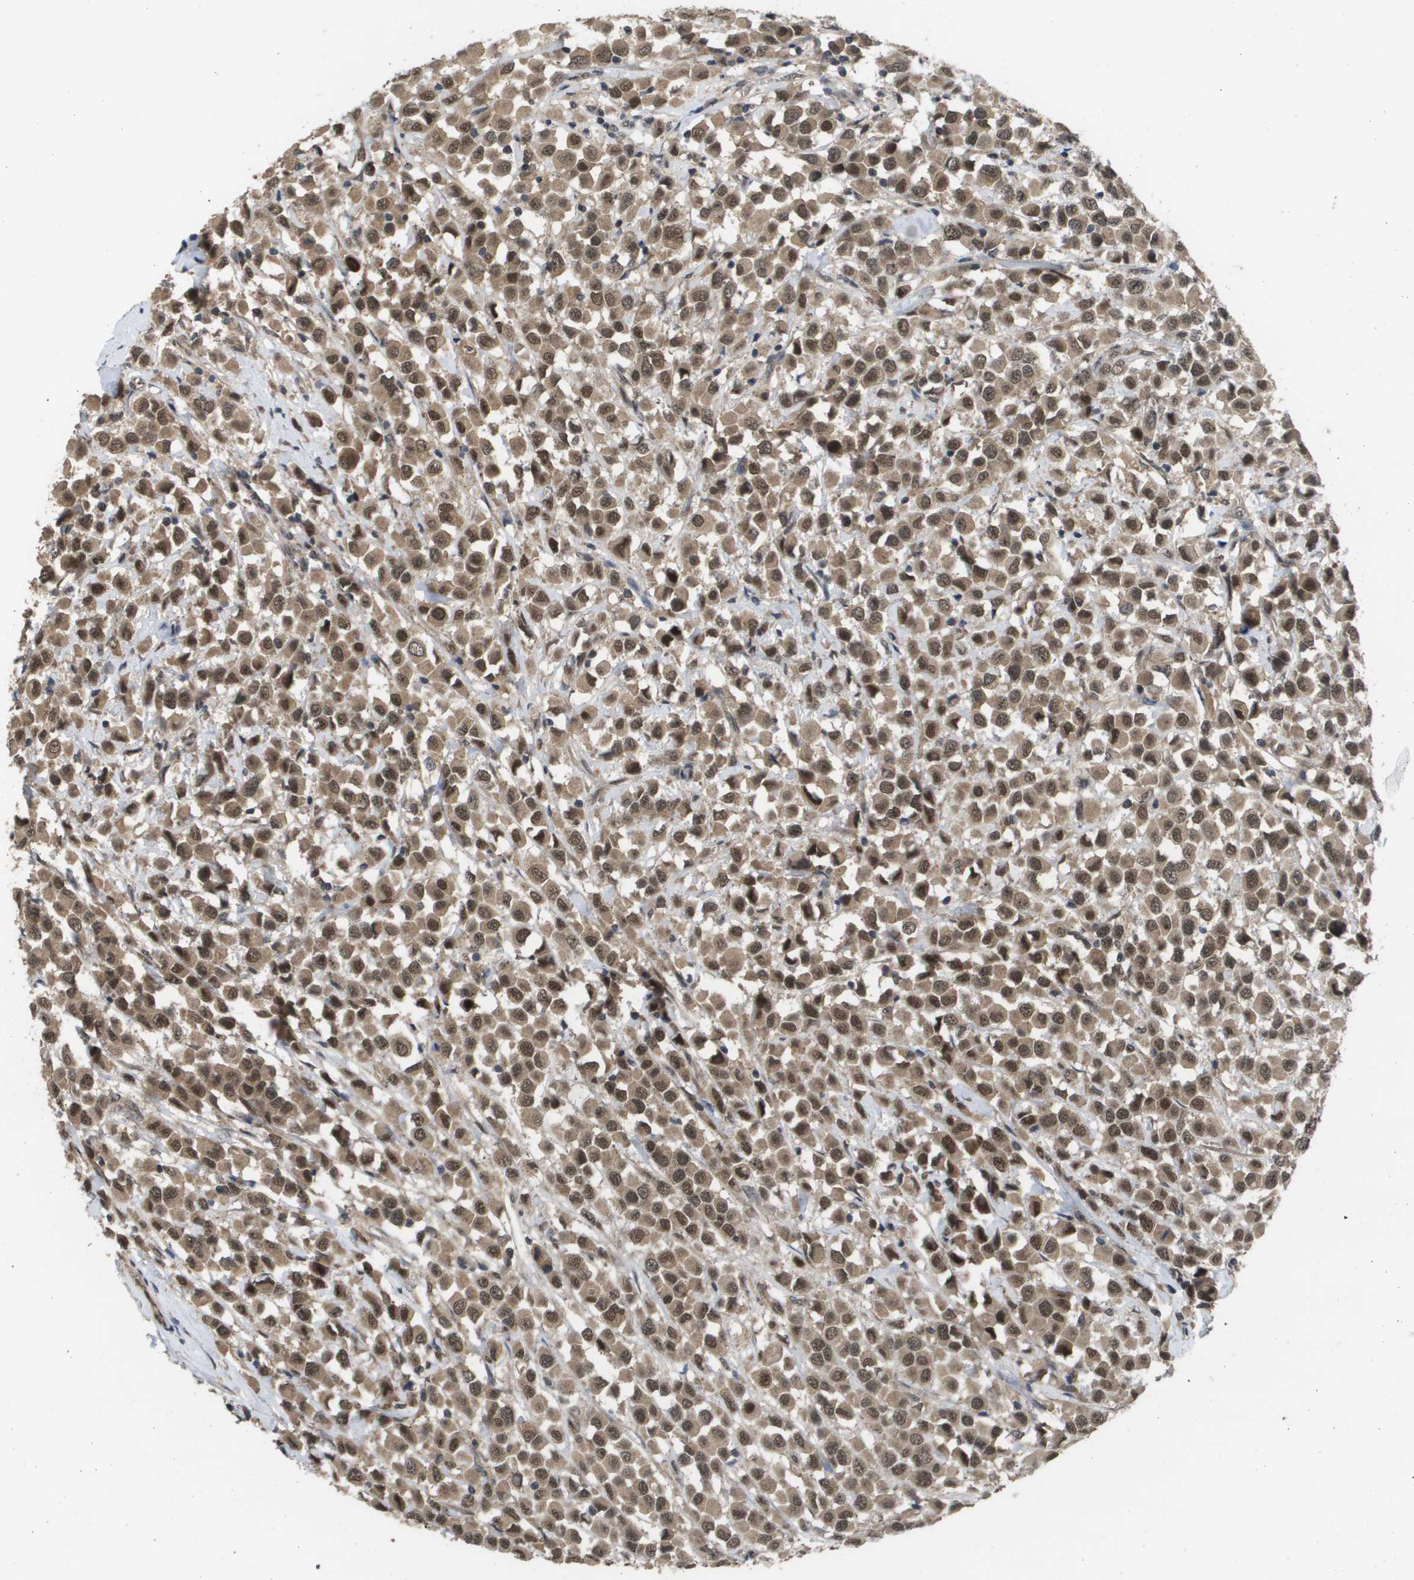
{"staining": {"intensity": "moderate", "quantity": ">75%", "location": "cytoplasmic/membranous,nuclear"}, "tissue": "breast cancer", "cell_type": "Tumor cells", "image_type": "cancer", "snomed": [{"axis": "morphology", "description": "Duct carcinoma"}, {"axis": "topography", "description": "Breast"}], "caption": "Breast cancer tissue shows moderate cytoplasmic/membranous and nuclear positivity in approximately >75% of tumor cells (brown staining indicates protein expression, while blue staining denotes nuclei).", "gene": "AMBRA1", "patient": {"sex": "female", "age": 61}}